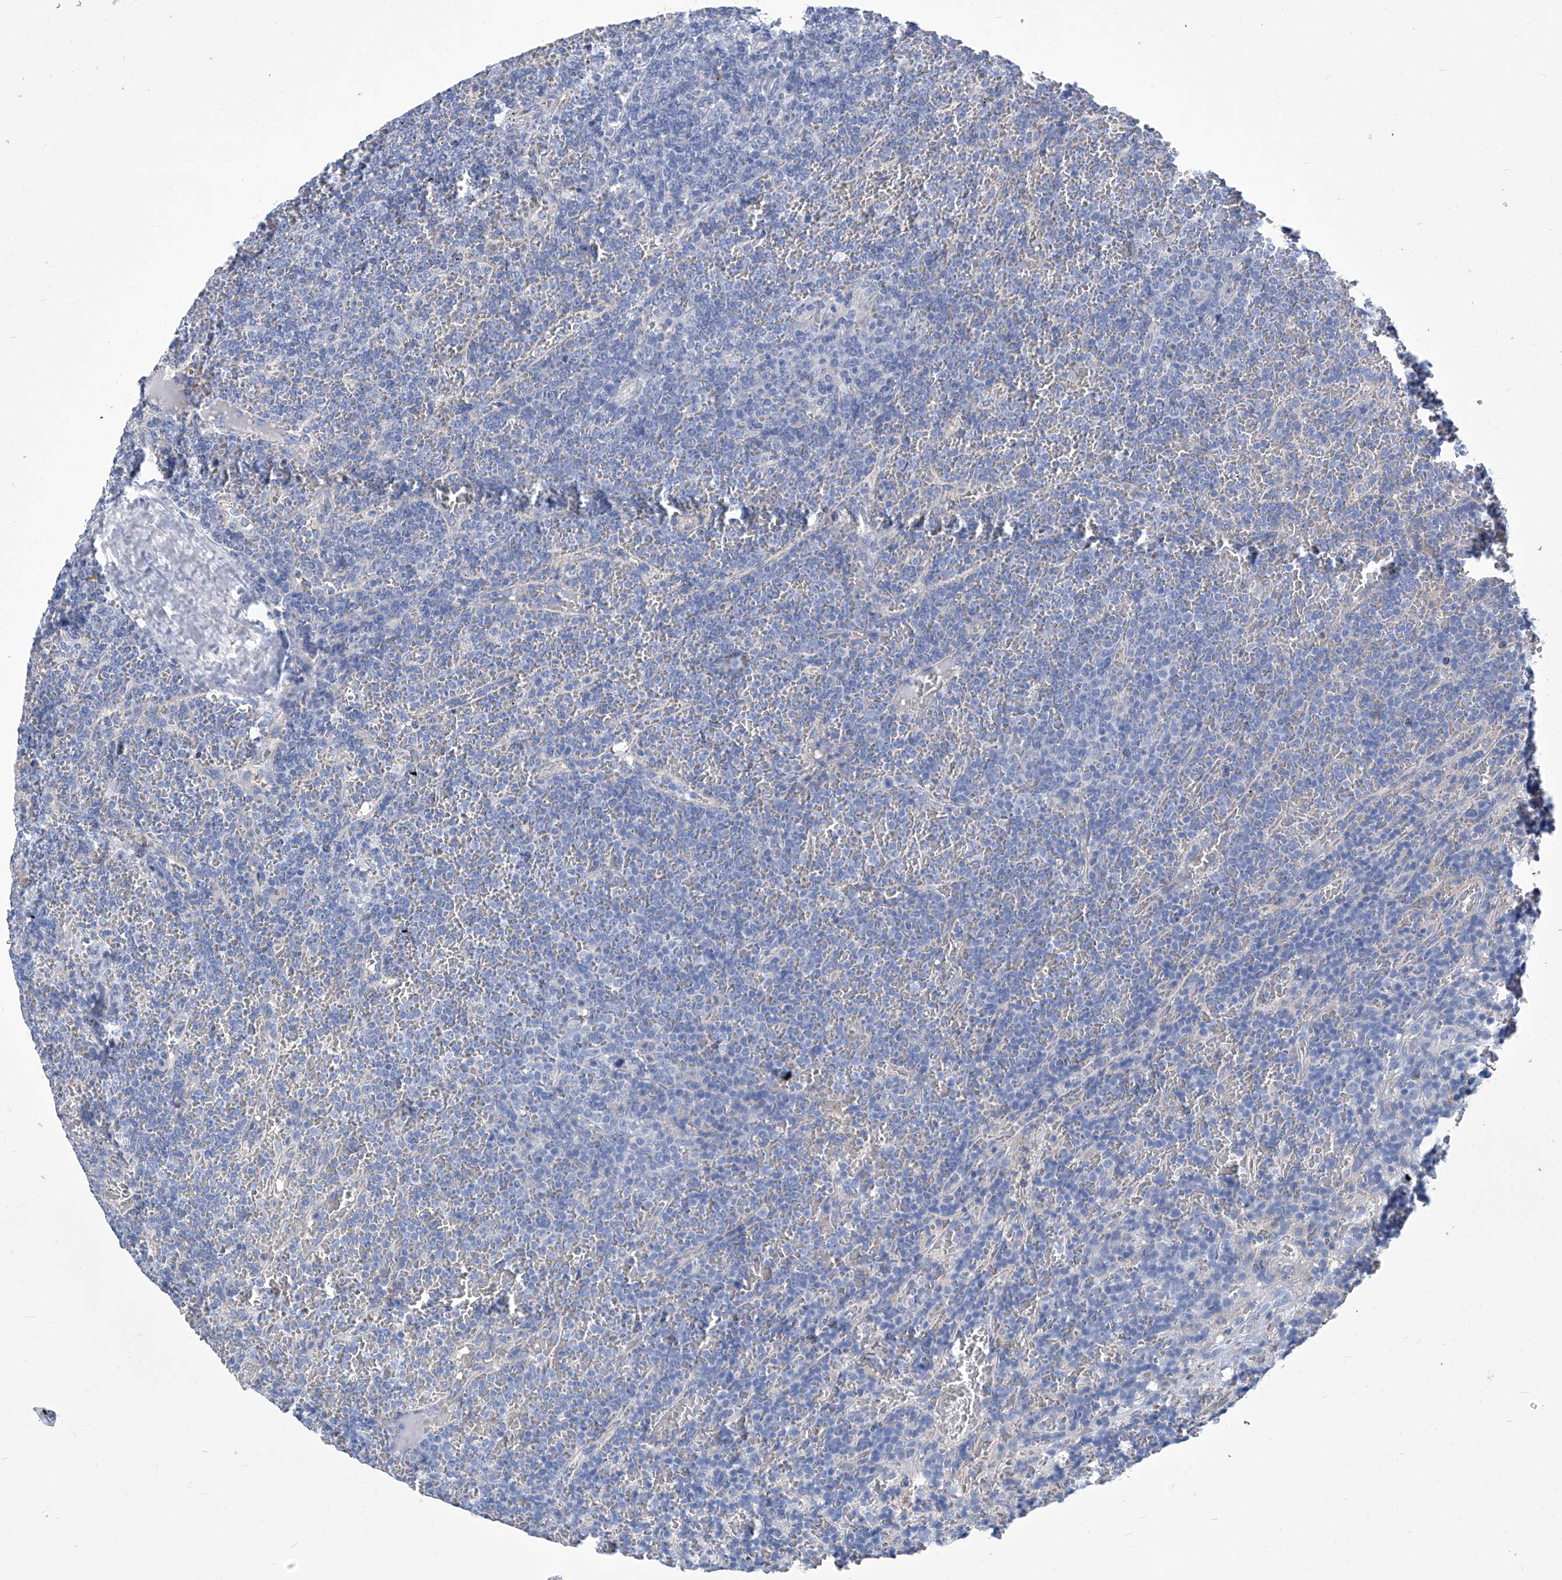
{"staining": {"intensity": "negative", "quantity": "none", "location": "none"}, "tissue": "lymphoma", "cell_type": "Tumor cells", "image_type": "cancer", "snomed": [{"axis": "morphology", "description": "Malignant lymphoma, non-Hodgkin's type, Low grade"}, {"axis": "topography", "description": "Spleen"}], "caption": "Tumor cells show no significant expression in low-grade malignant lymphoma, non-Hodgkin's type. Nuclei are stained in blue.", "gene": "SMS", "patient": {"sex": "female", "age": 19}}